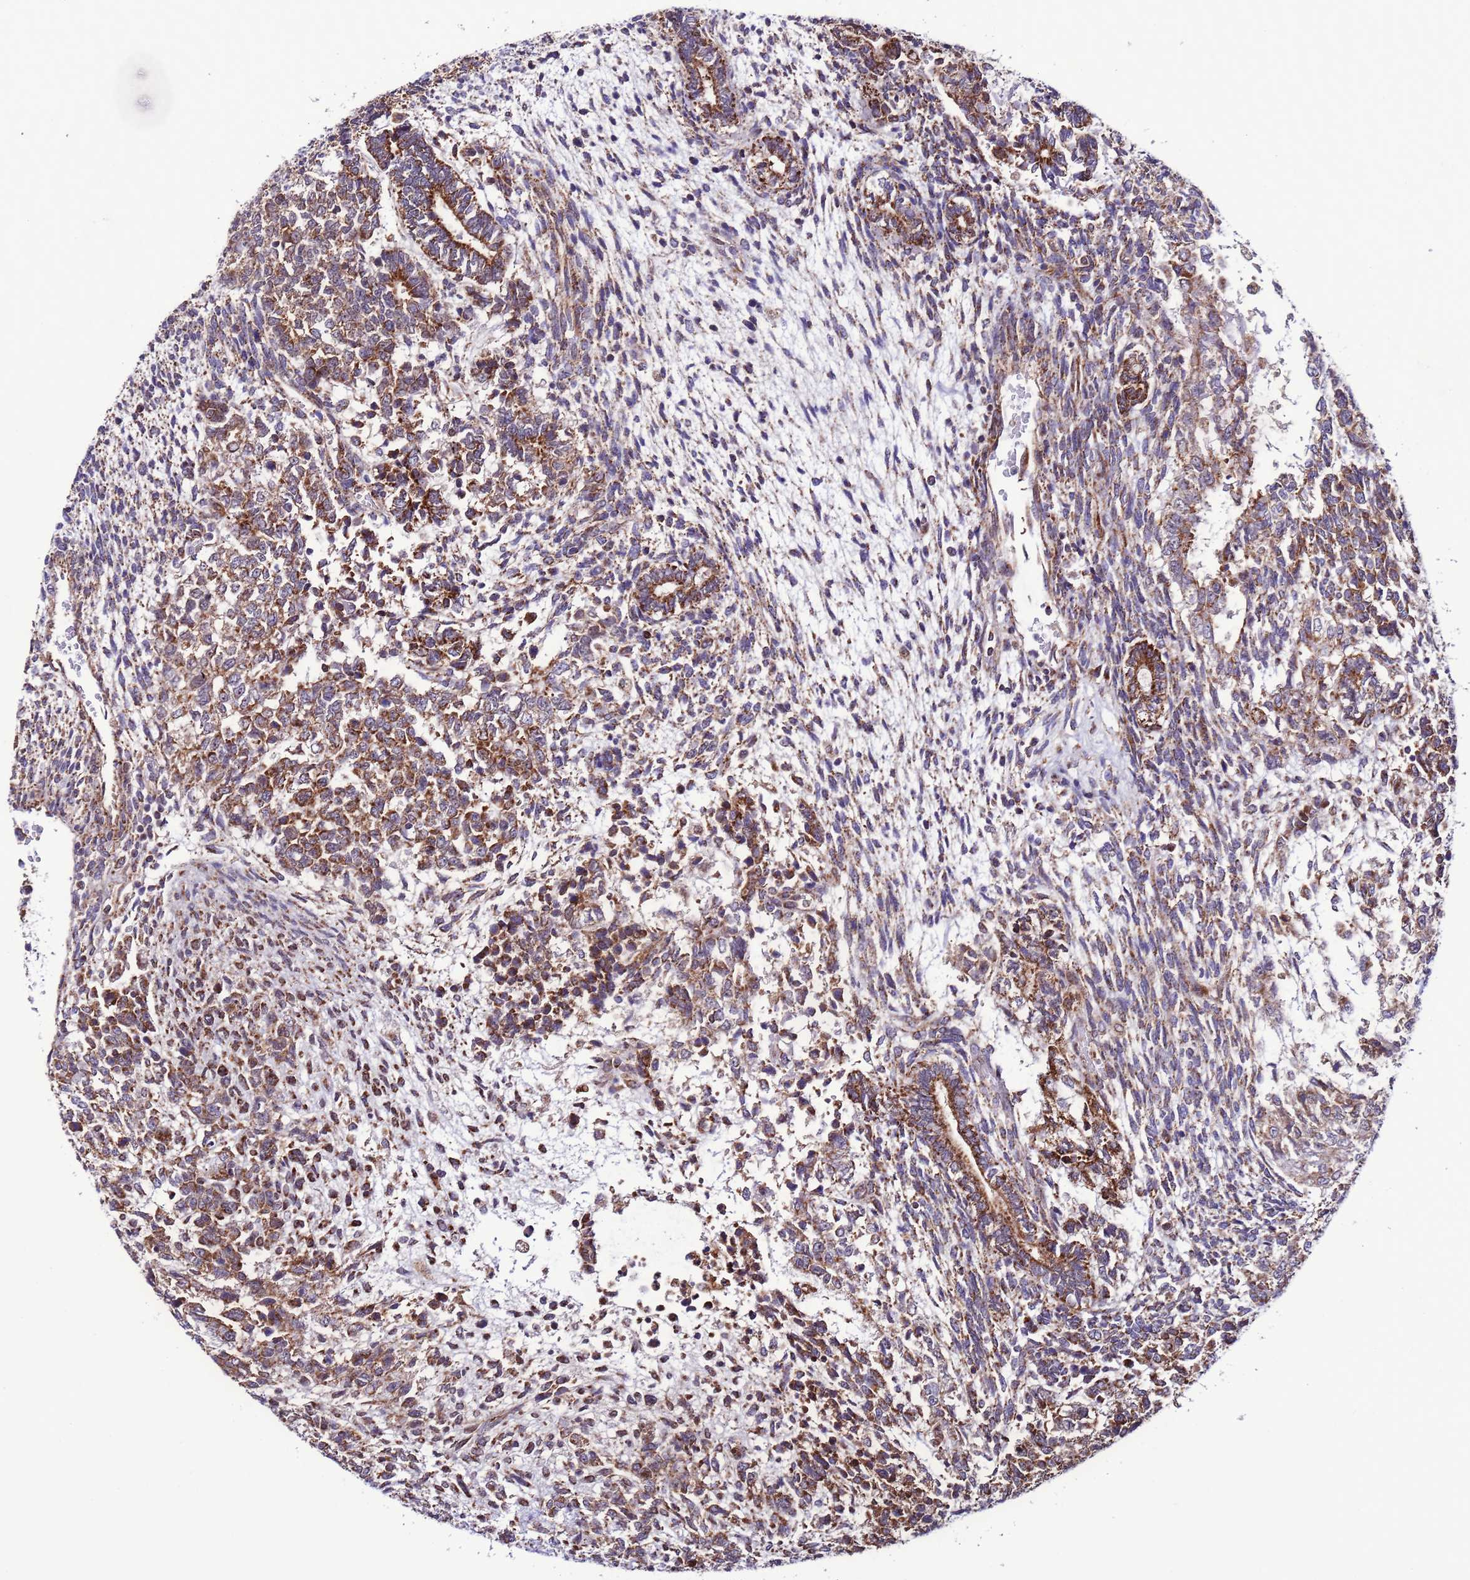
{"staining": {"intensity": "moderate", "quantity": ">75%", "location": "cytoplasmic/membranous"}, "tissue": "testis cancer", "cell_type": "Tumor cells", "image_type": "cancer", "snomed": [{"axis": "morphology", "description": "Carcinoma, Embryonal, NOS"}, {"axis": "topography", "description": "Testis"}], "caption": "Tumor cells display medium levels of moderate cytoplasmic/membranous expression in approximately >75% of cells in human testis cancer. The staining was performed using DAB (3,3'-diaminobenzidine) to visualize the protein expression in brown, while the nuclei were stained in blue with hematoxylin (Magnification: 20x).", "gene": "UEVLD", "patient": {"sex": "male", "age": 23}}